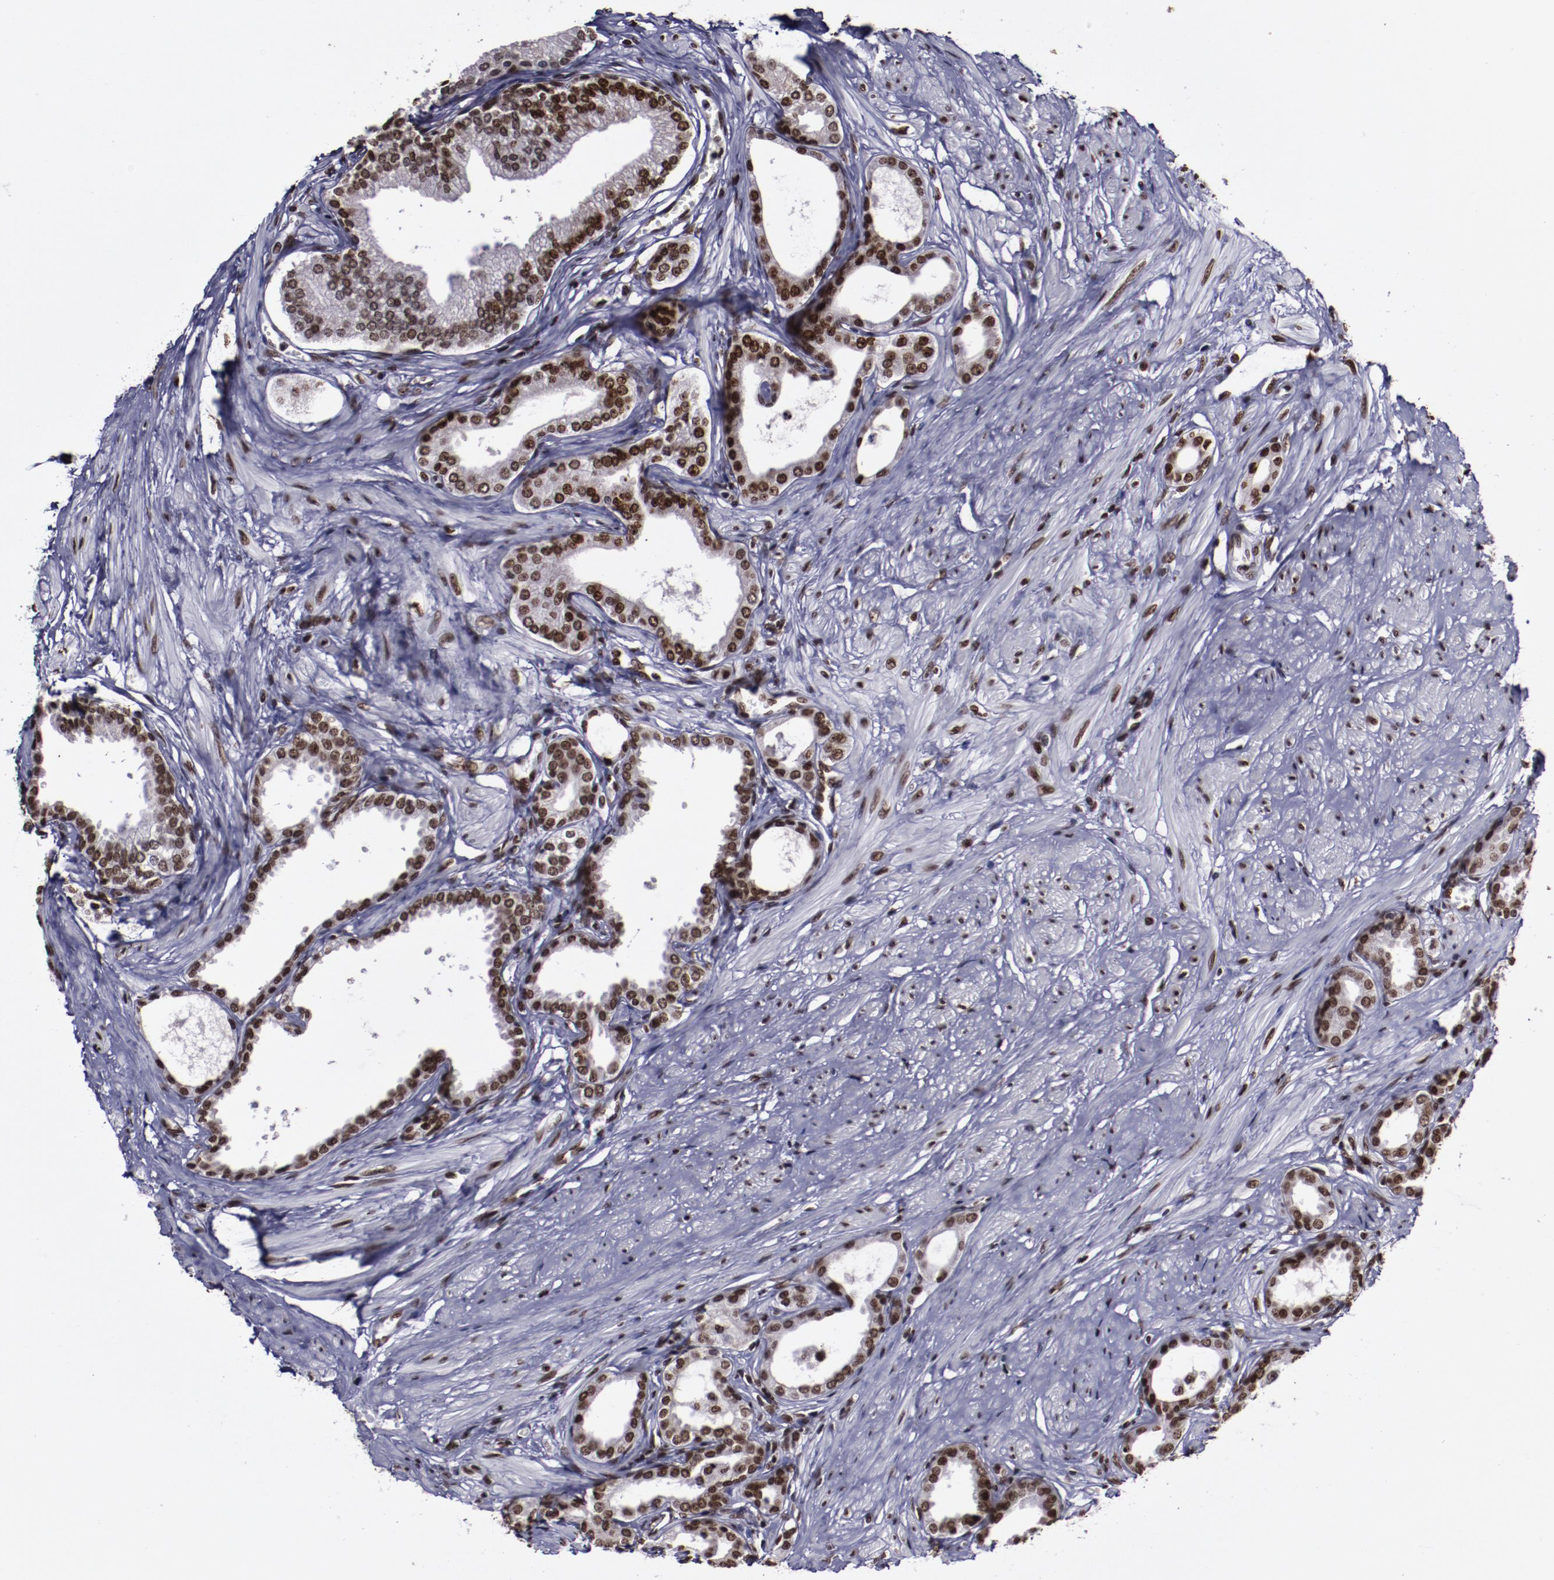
{"staining": {"intensity": "moderate", "quantity": ">75%", "location": "nuclear"}, "tissue": "prostate", "cell_type": "Glandular cells", "image_type": "normal", "snomed": [{"axis": "morphology", "description": "Normal tissue, NOS"}, {"axis": "topography", "description": "Prostate"}], "caption": "Glandular cells exhibit medium levels of moderate nuclear positivity in approximately >75% of cells in benign human prostate.", "gene": "APEX1", "patient": {"sex": "male", "age": 64}}